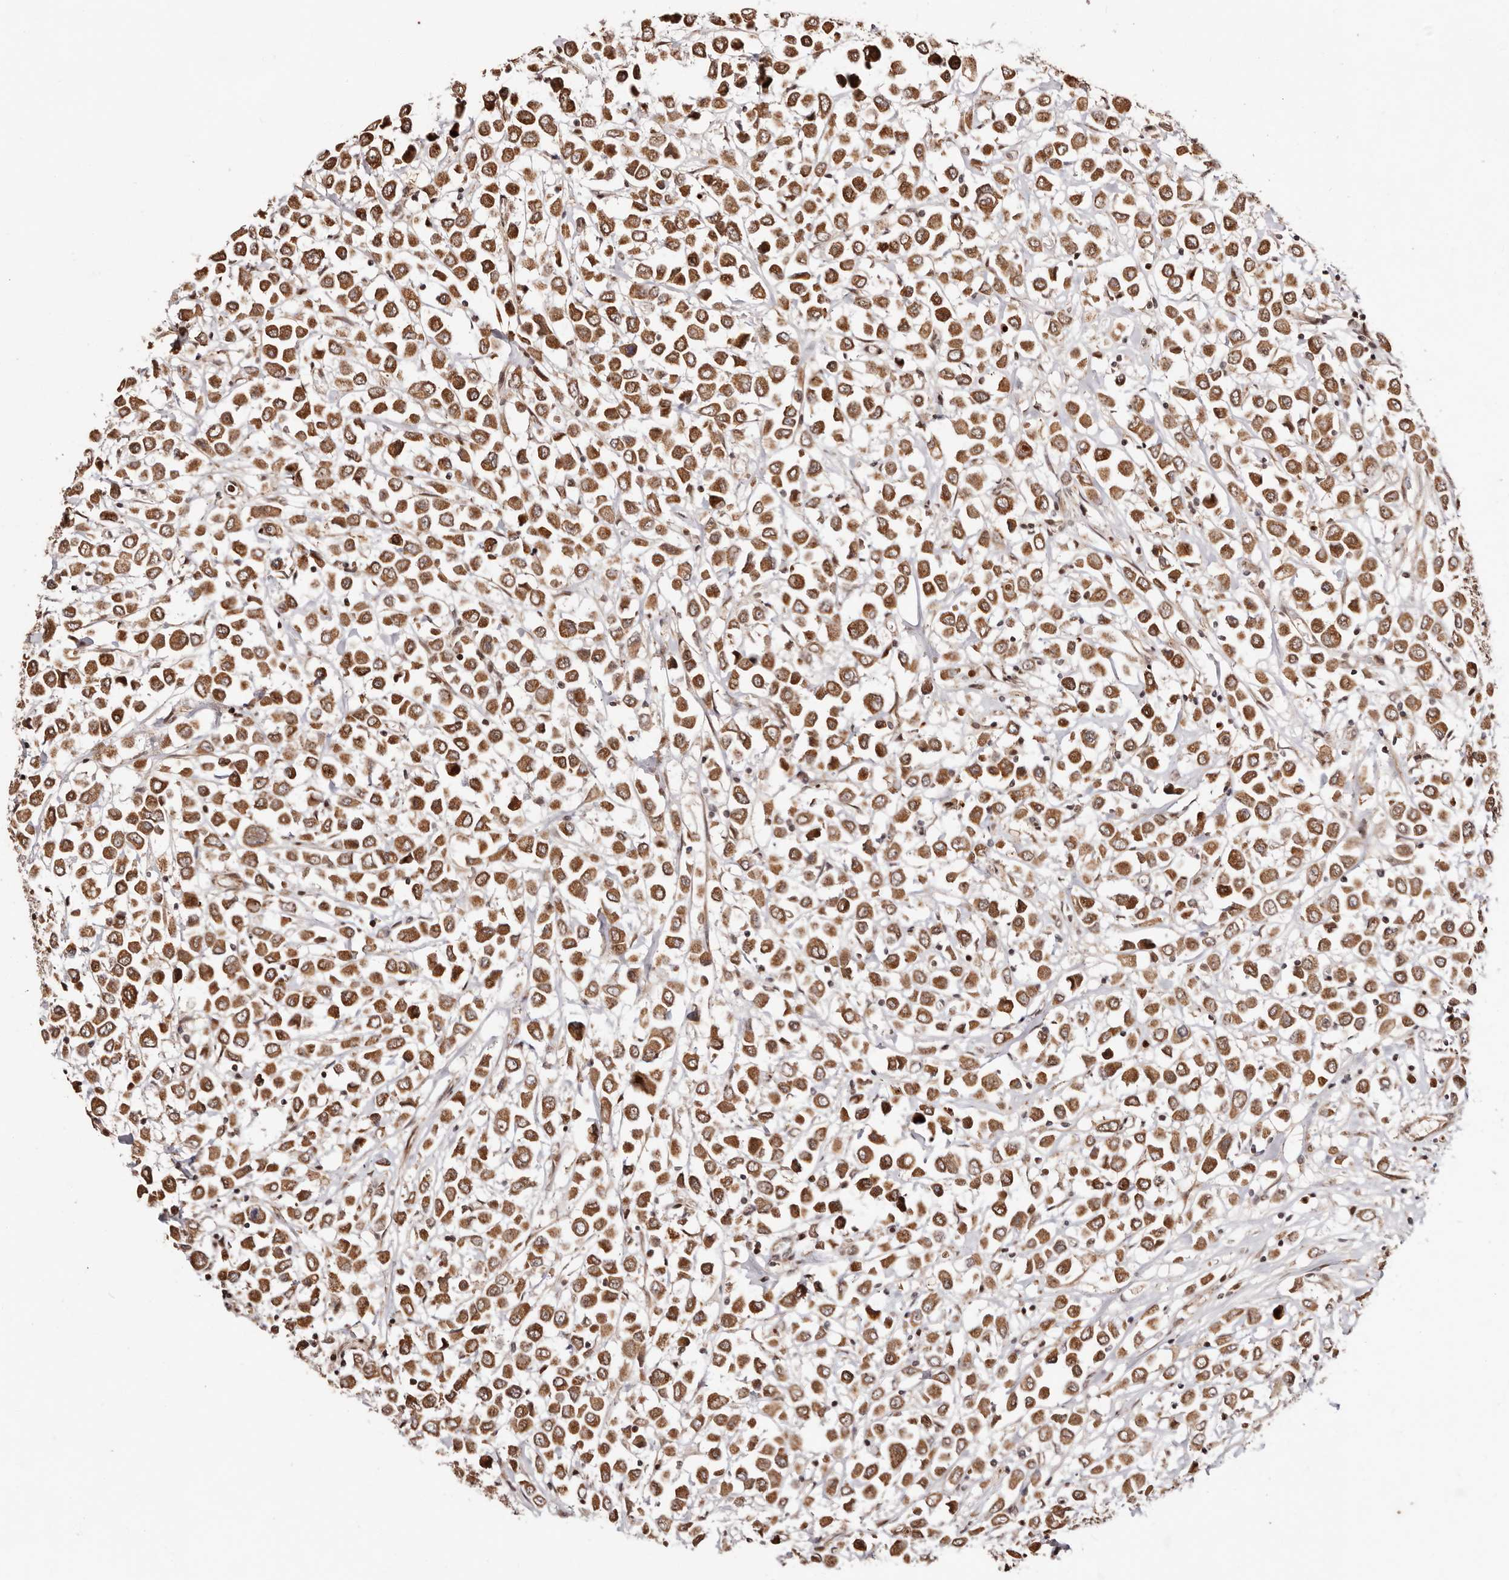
{"staining": {"intensity": "moderate", "quantity": ">75%", "location": "cytoplasmic/membranous"}, "tissue": "breast cancer", "cell_type": "Tumor cells", "image_type": "cancer", "snomed": [{"axis": "morphology", "description": "Duct carcinoma"}, {"axis": "topography", "description": "Breast"}], "caption": "About >75% of tumor cells in breast infiltrating ductal carcinoma reveal moderate cytoplasmic/membranous protein positivity as visualized by brown immunohistochemical staining.", "gene": "HIVEP3", "patient": {"sex": "female", "age": 61}}